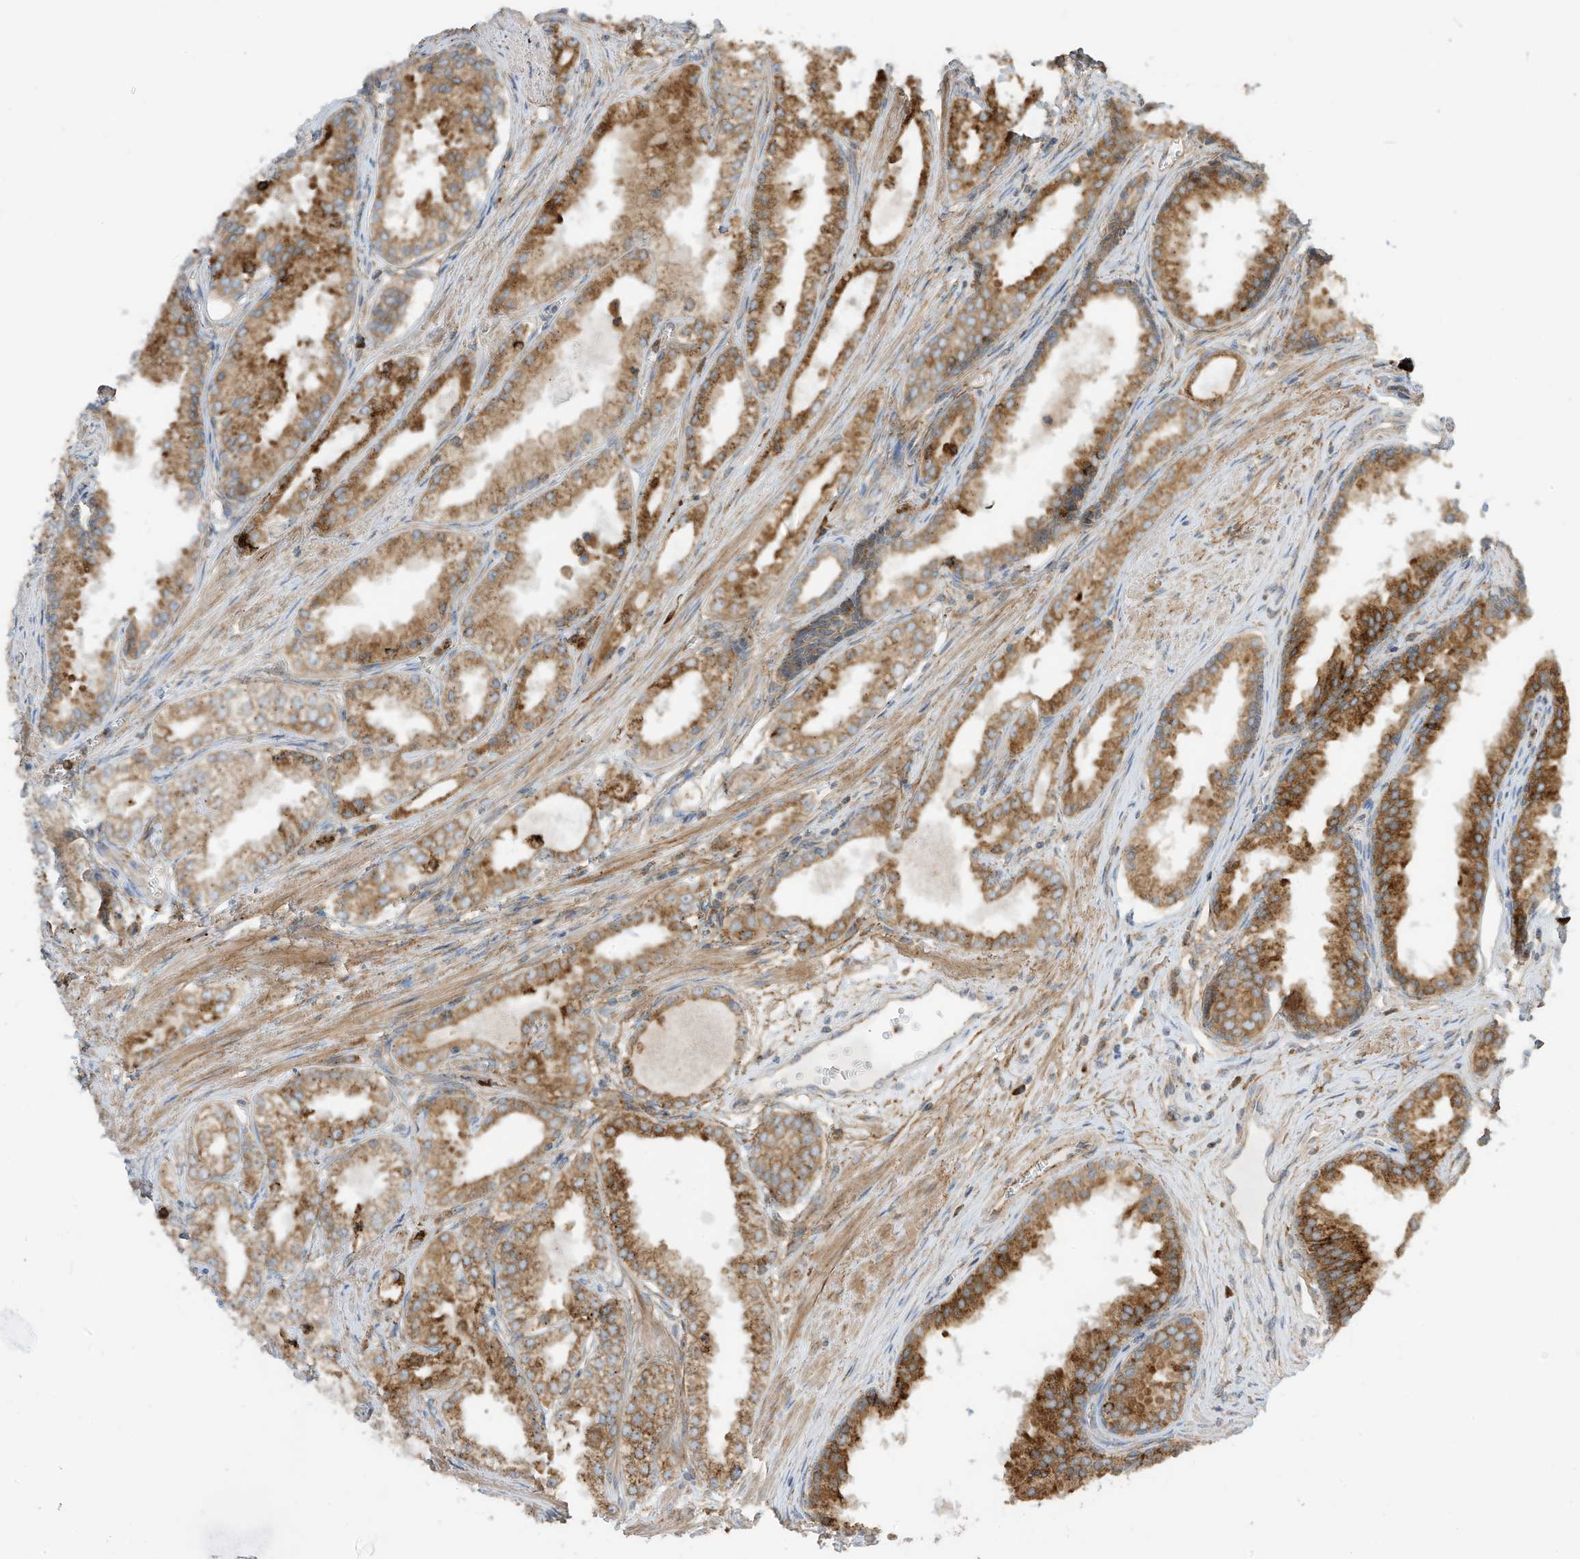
{"staining": {"intensity": "moderate", "quantity": ">75%", "location": "cytoplasmic/membranous"}, "tissue": "prostate cancer", "cell_type": "Tumor cells", "image_type": "cancer", "snomed": [{"axis": "morphology", "description": "Adenocarcinoma, High grade"}, {"axis": "topography", "description": "Prostate"}], "caption": "A medium amount of moderate cytoplasmic/membranous expression is identified in about >75% of tumor cells in high-grade adenocarcinoma (prostate) tissue. (Stains: DAB (3,3'-diaminobenzidine) in brown, nuclei in blue, Microscopy: brightfield microscopy at high magnification).", "gene": "TRNAU1AP", "patient": {"sex": "male", "age": 68}}